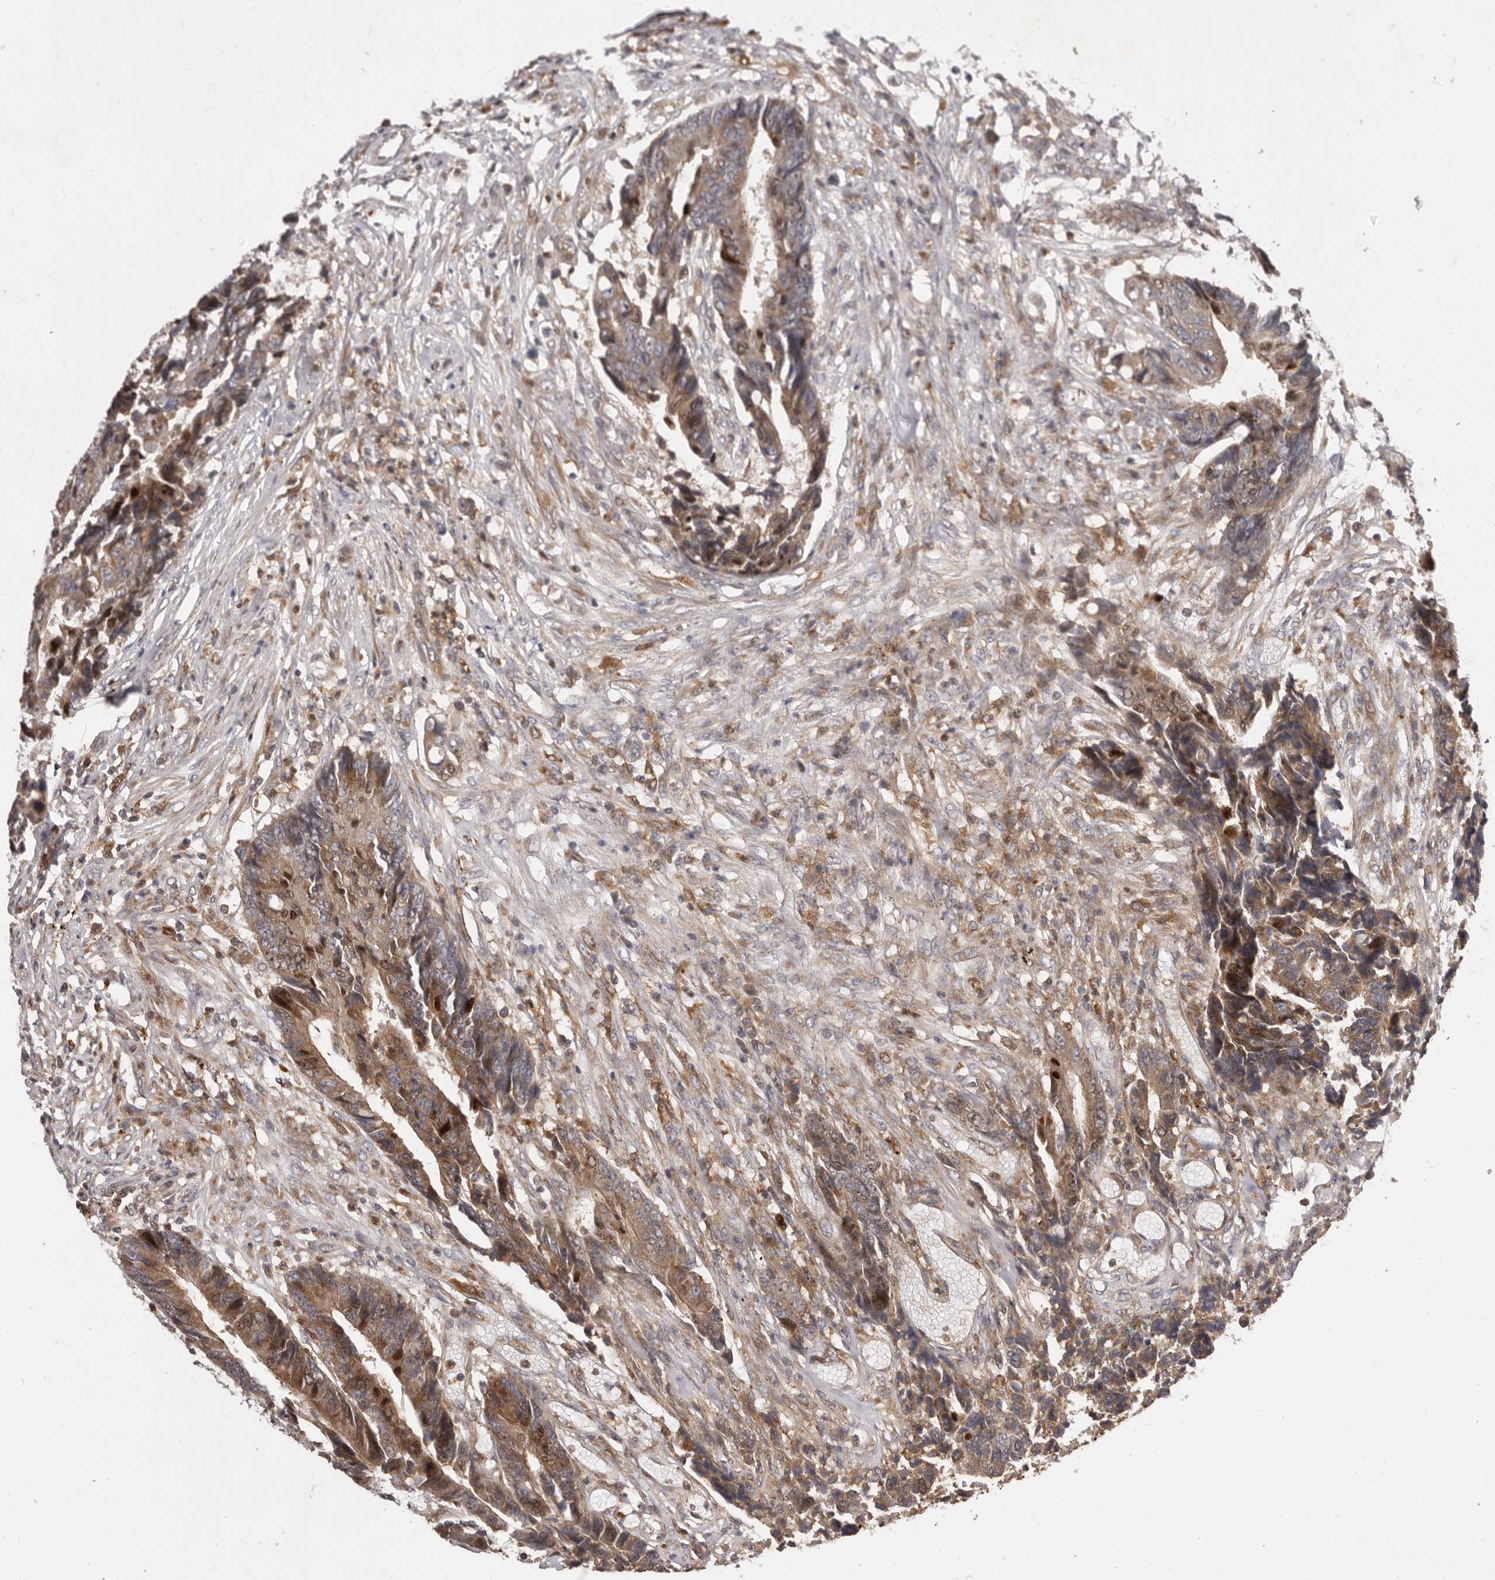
{"staining": {"intensity": "moderate", "quantity": ">75%", "location": "cytoplasmic/membranous"}, "tissue": "colorectal cancer", "cell_type": "Tumor cells", "image_type": "cancer", "snomed": [{"axis": "morphology", "description": "Adenocarcinoma, NOS"}, {"axis": "topography", "description": "Rectum"}], "caption": "Immunohistochemical staining of colorectal cancer (adenocarcinoma) displays medium levels of moderate cytoplasmic/membranous protein expression in approximately >75% of tumor cells.", "gene": "RNF187", "patient": {"sex": "male", "age": 84}}